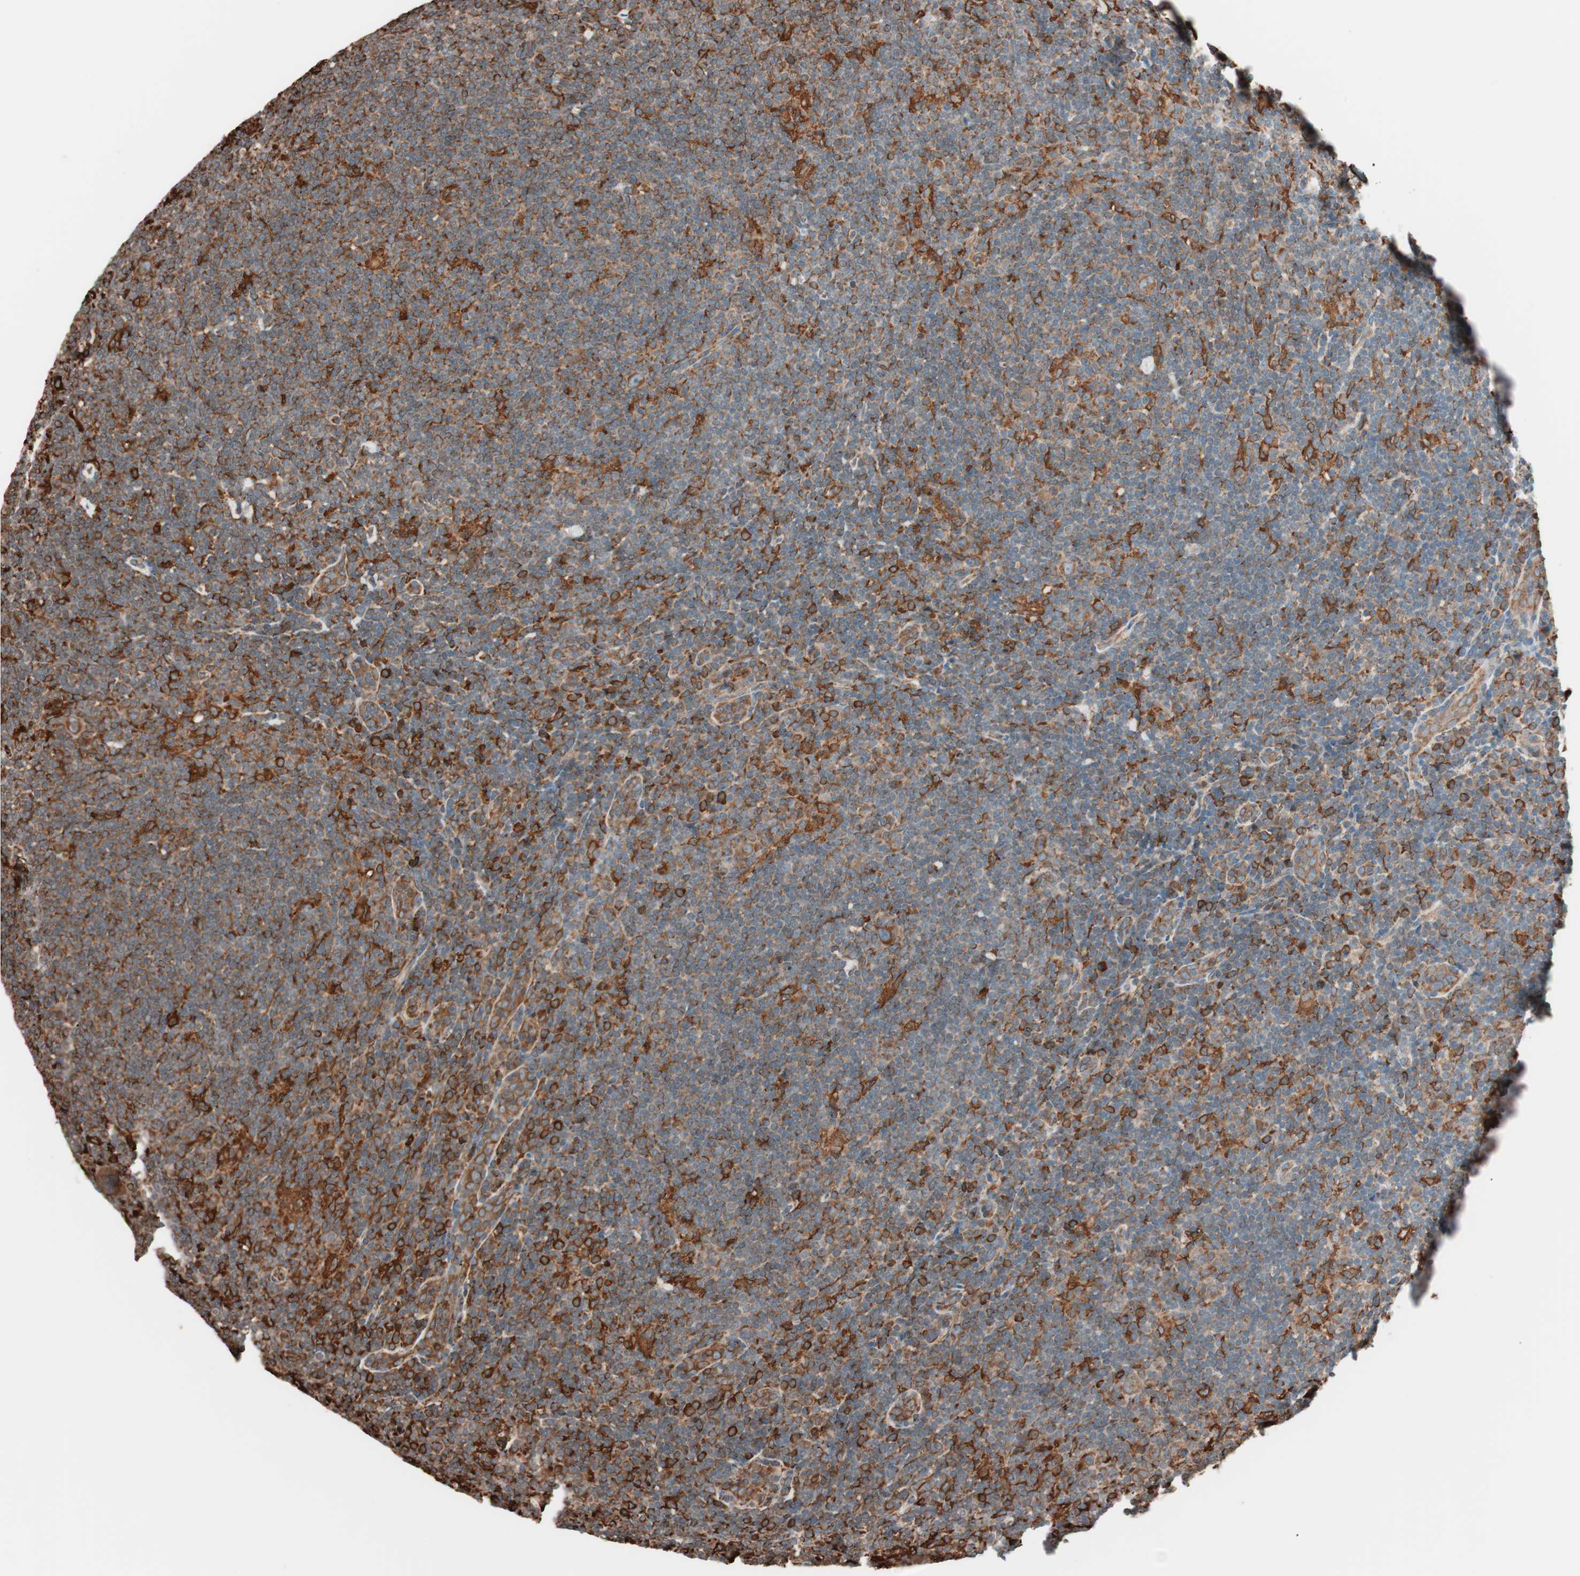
{"staining": {"intensity": "moderate", "quantity": ">75%", "location": "cytoplasmic/membranous"}, "tissue": "lymphoma", "cell_type": "Tumor cells", "image_type": "cancer", "snomed": [{"axis": "morphology", "description": "Hodgkin's disease, NOS"}, {"axis": "topography", "description": "Lymph node"}], "caption": "This is an image of immunohistochemistry staining of lymphoma, which shows moderate expression in the cytoplasmic/membranous of tumor cells.", "gene": "VEGFA", "patient": {"sex": "female", "age": 57}}